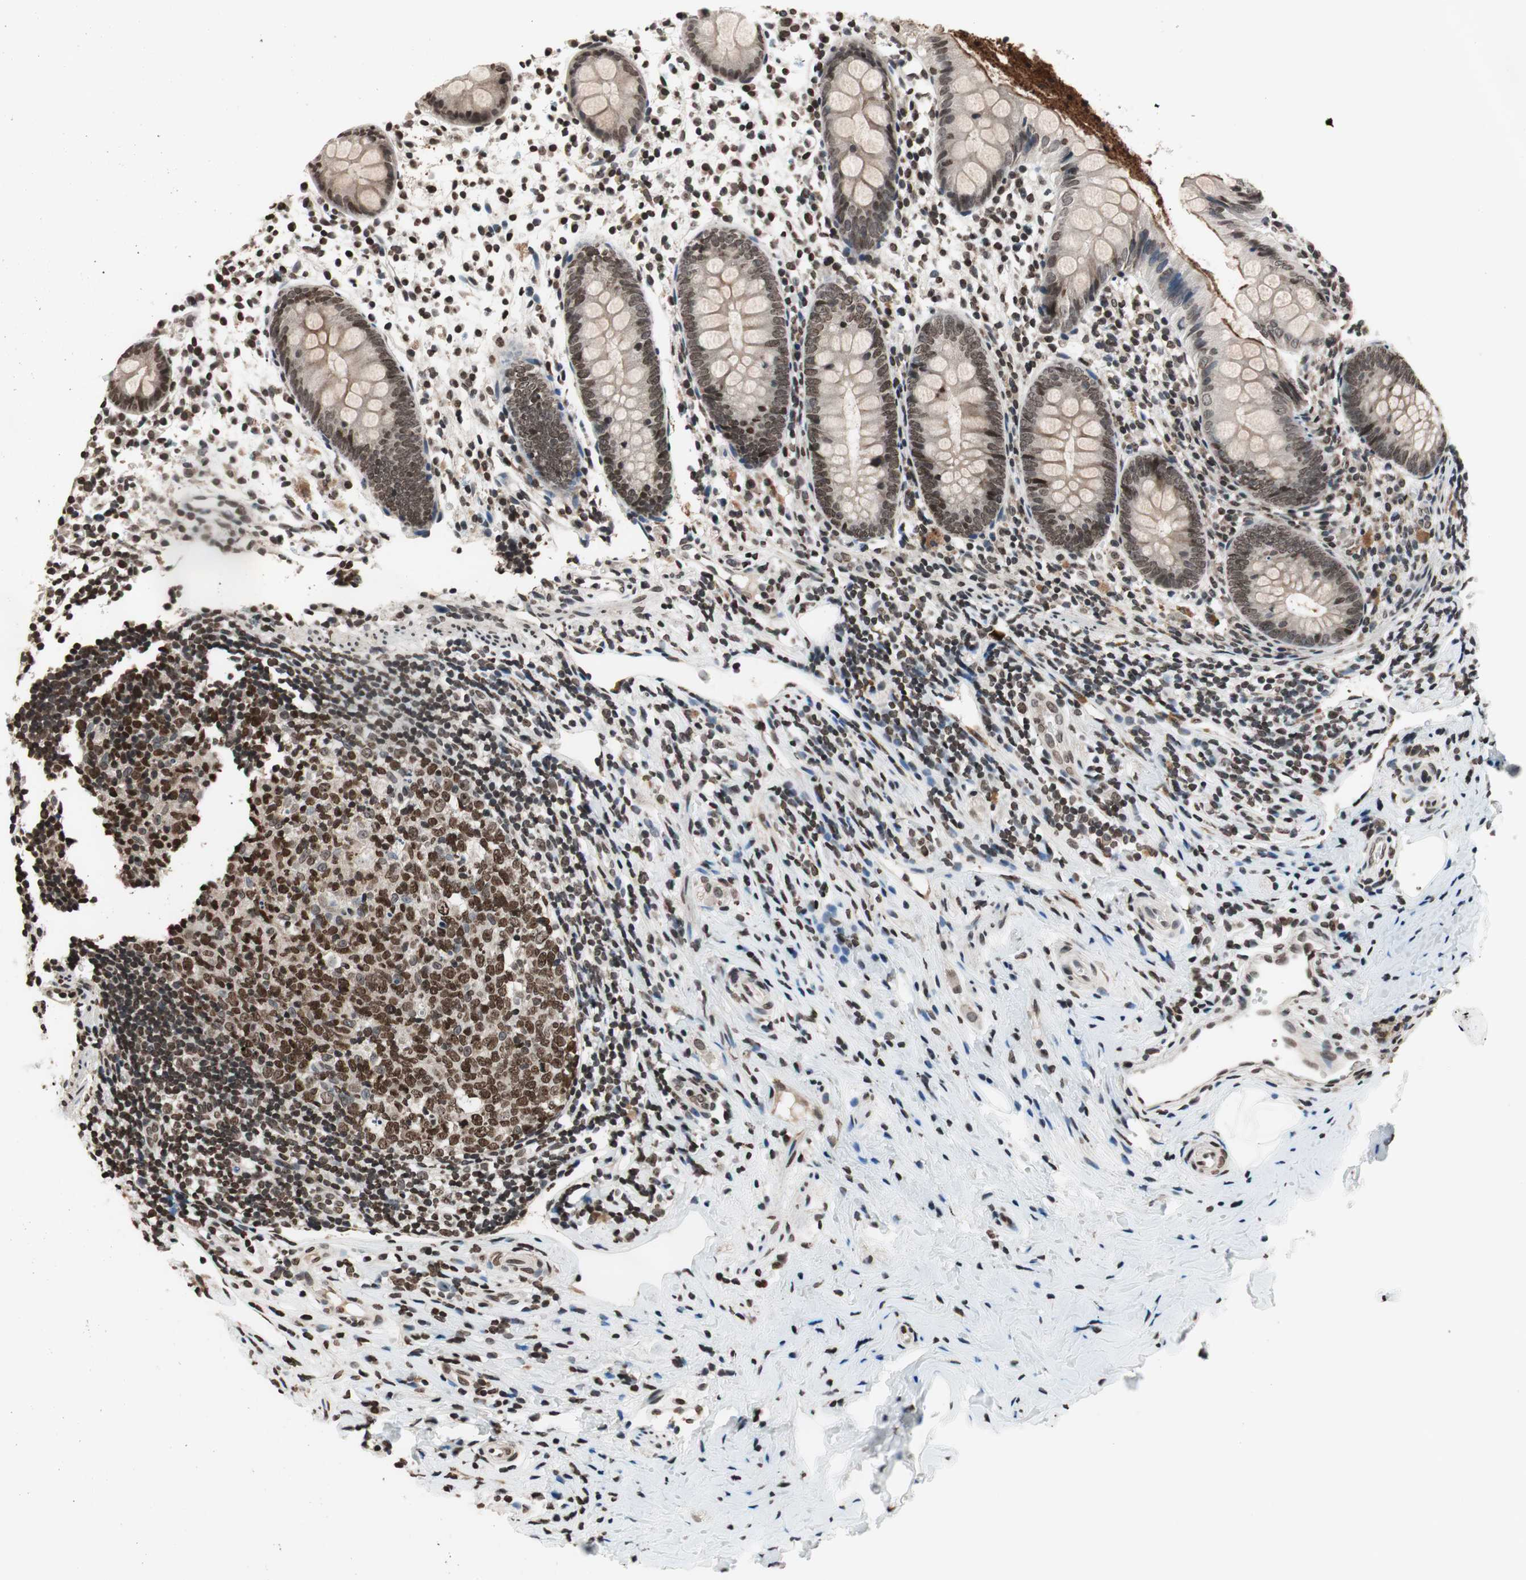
{"staining": {"intensity": "weak", "quantity": ">75%", "location": "cytoplasmic/membranous,nuclear"}, "tissue": "appendix", "cell_type": "Glandular cells", "image_type": "normal", "snomed": [{"axis": "morphology", "description": "Normal tissue, NOS"}, {"axis": "topography", "description": "Appendix"}], "caption": "An IHC micrograph of benign tissue is shown. Protein staining in brown shows weak cytoplasmic/membranous,nuclear positivity in appendix within glandular cells.", "gene": "RFC1", "patient": {"sex": "female", "age": 20}}